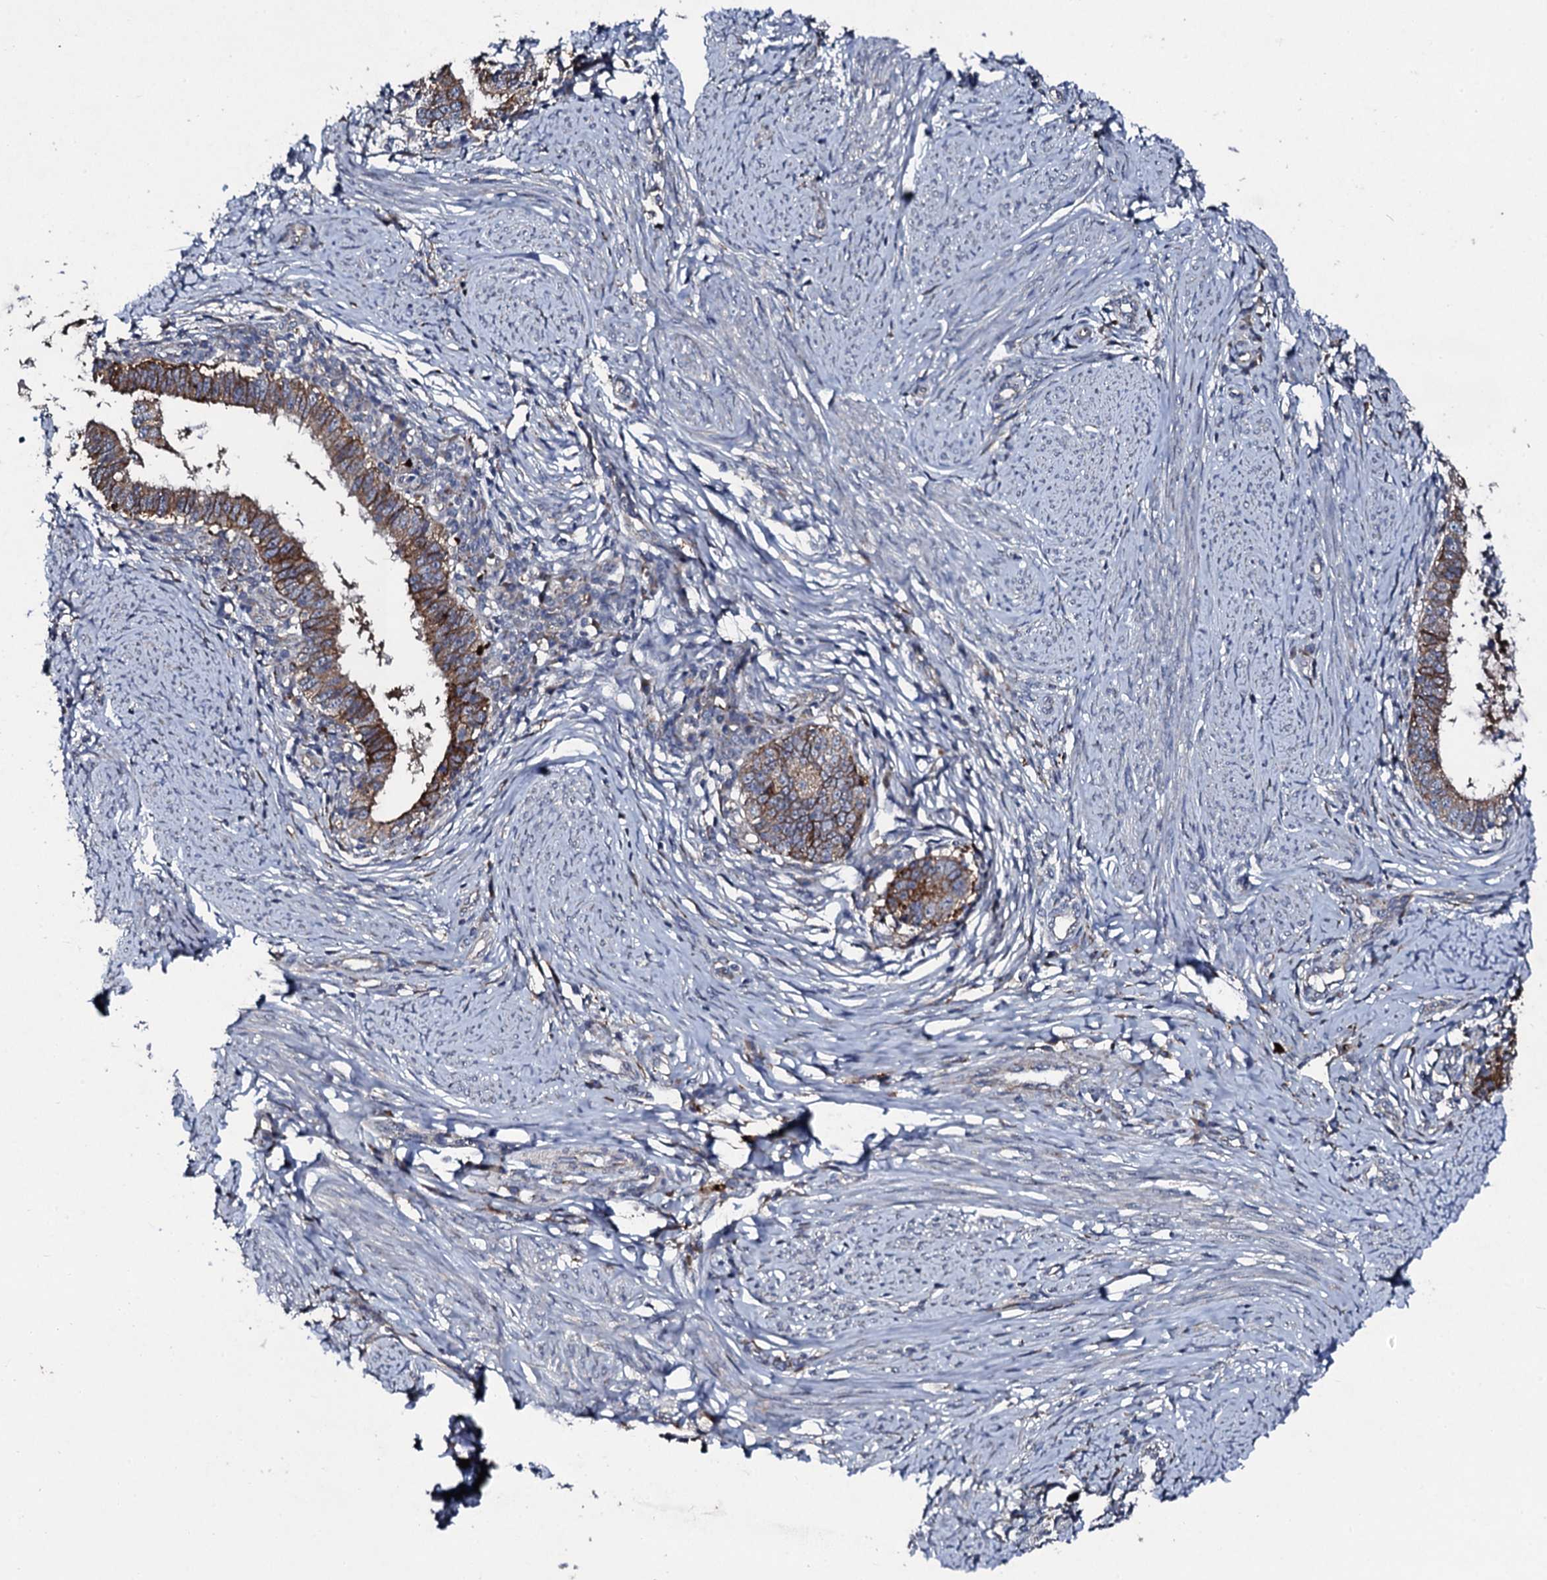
{"staining": {"intensity": "strong", "quantity": "25%-75%", "location": "cytoplasmic/membranous"}, "tissue": "cervical cancer", "cell_type": "Tumor cells", "image_type": "cancer", "snomed": [{"axis": "morphology", "description": "Adenocarcinoma, NOS"}, {"axis": "topography", "description": "Cervix"}], "caption": "Immunohistochemical staining of cervical cancer displays high levels of strong cytoplasmic/membranous positivity in about 25%-75% of tumor cells. (Stains: DAB in brown, nuclei in blue, Microscopy: brightfield microscopy at high magnification).", "gene": "LRRC28", "patient": {"sex": "female", "age": 36}}